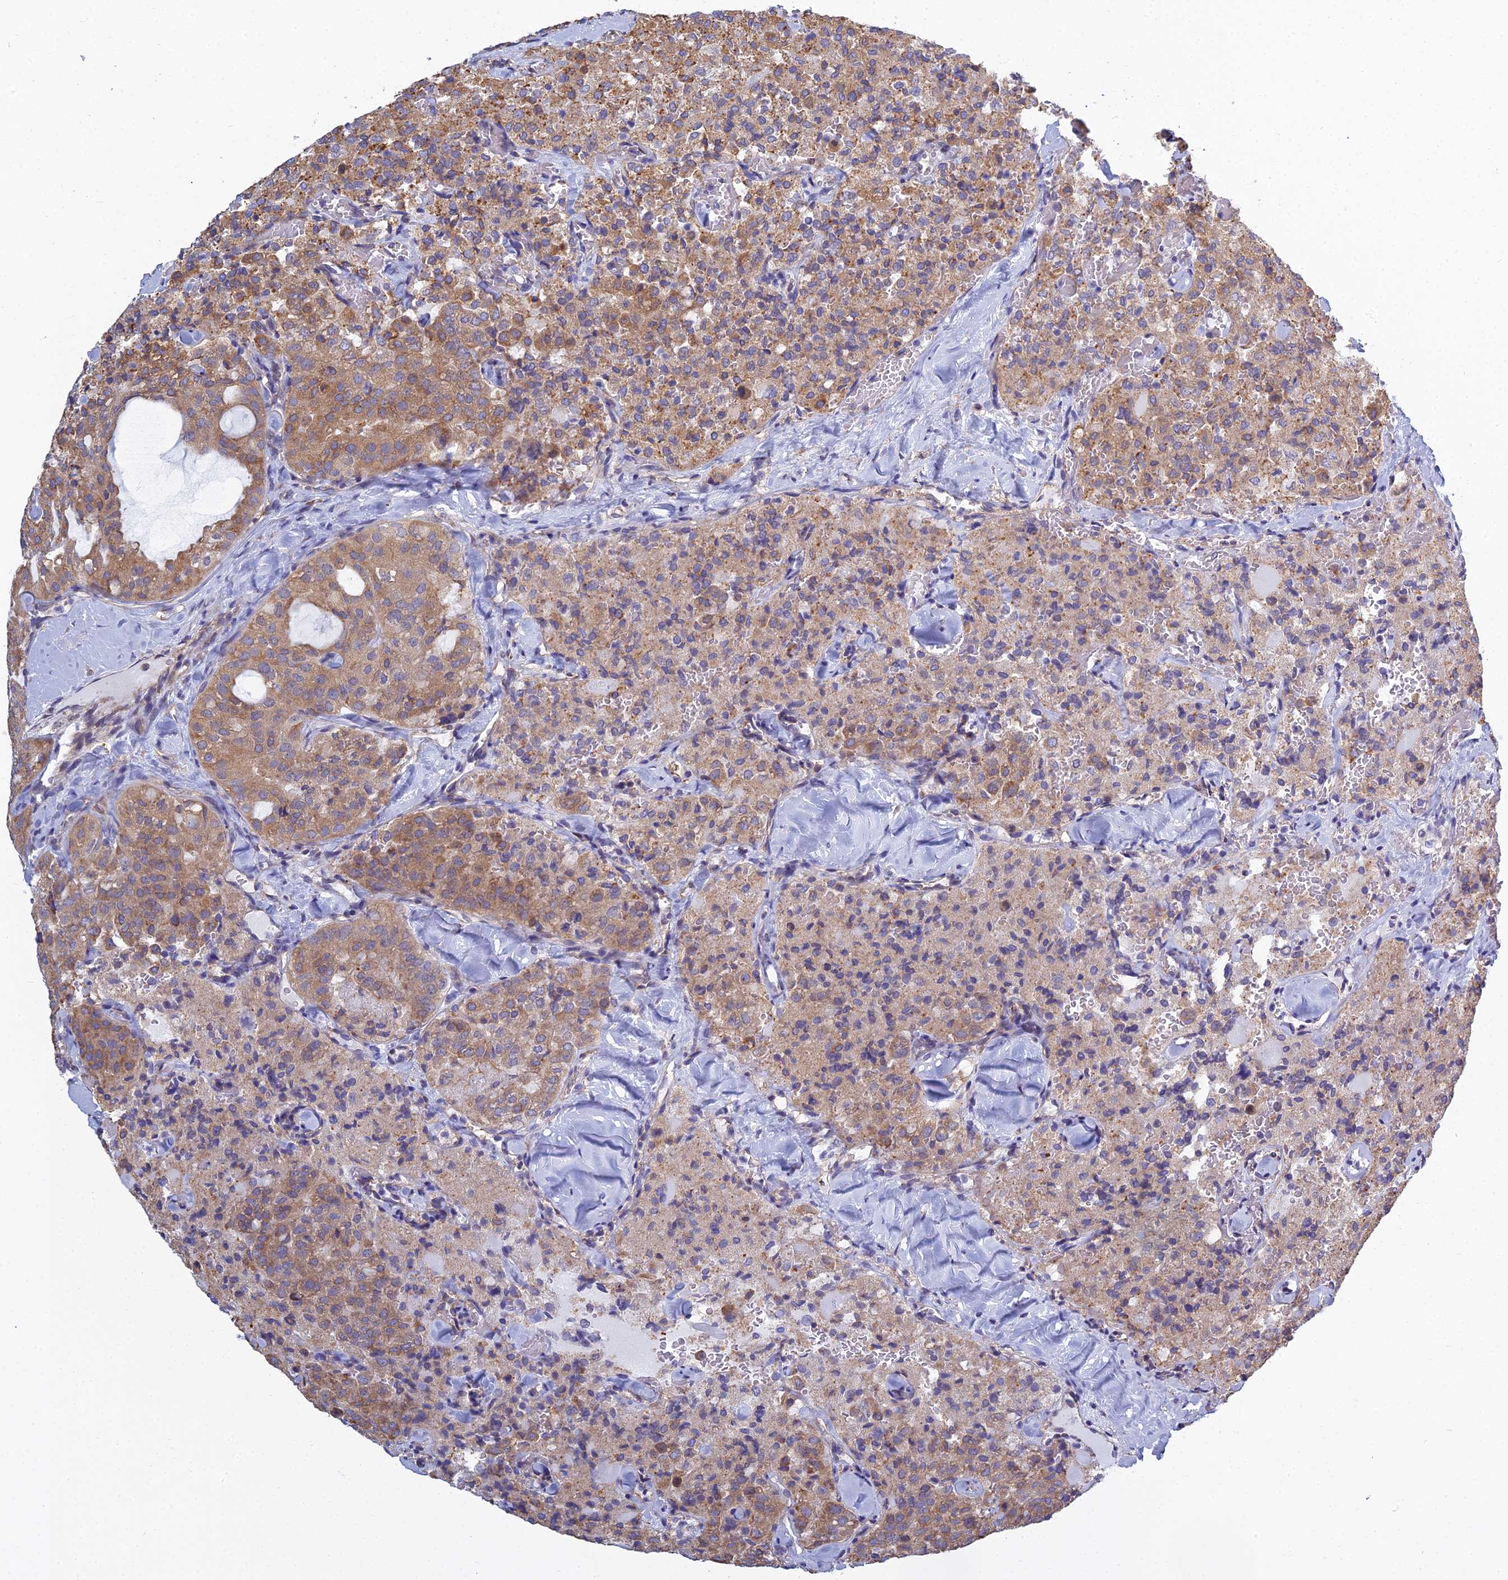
{"staining": {"intensity": "moderate", "quantity": ">75%", "location": "cytoplasmic/membranous"}, "tissue": "thyroid cancer", "cell_type": "Tumor cells", "image_type": "cancer", "snomed": [{"axis": "morphology", "description": "Follicular adenoma carcinoma, NOS"}, {"axis": "topography", "description": "Thyroid gland"}], "caption": "Protein analysis of thyroid cancer tissue demonstrates moderate cytoplasmic/membranous staining in approximately >75% of tumor cells.", "gene": "KIAA1143", "patient": {"sex": "male", "age": 75}}